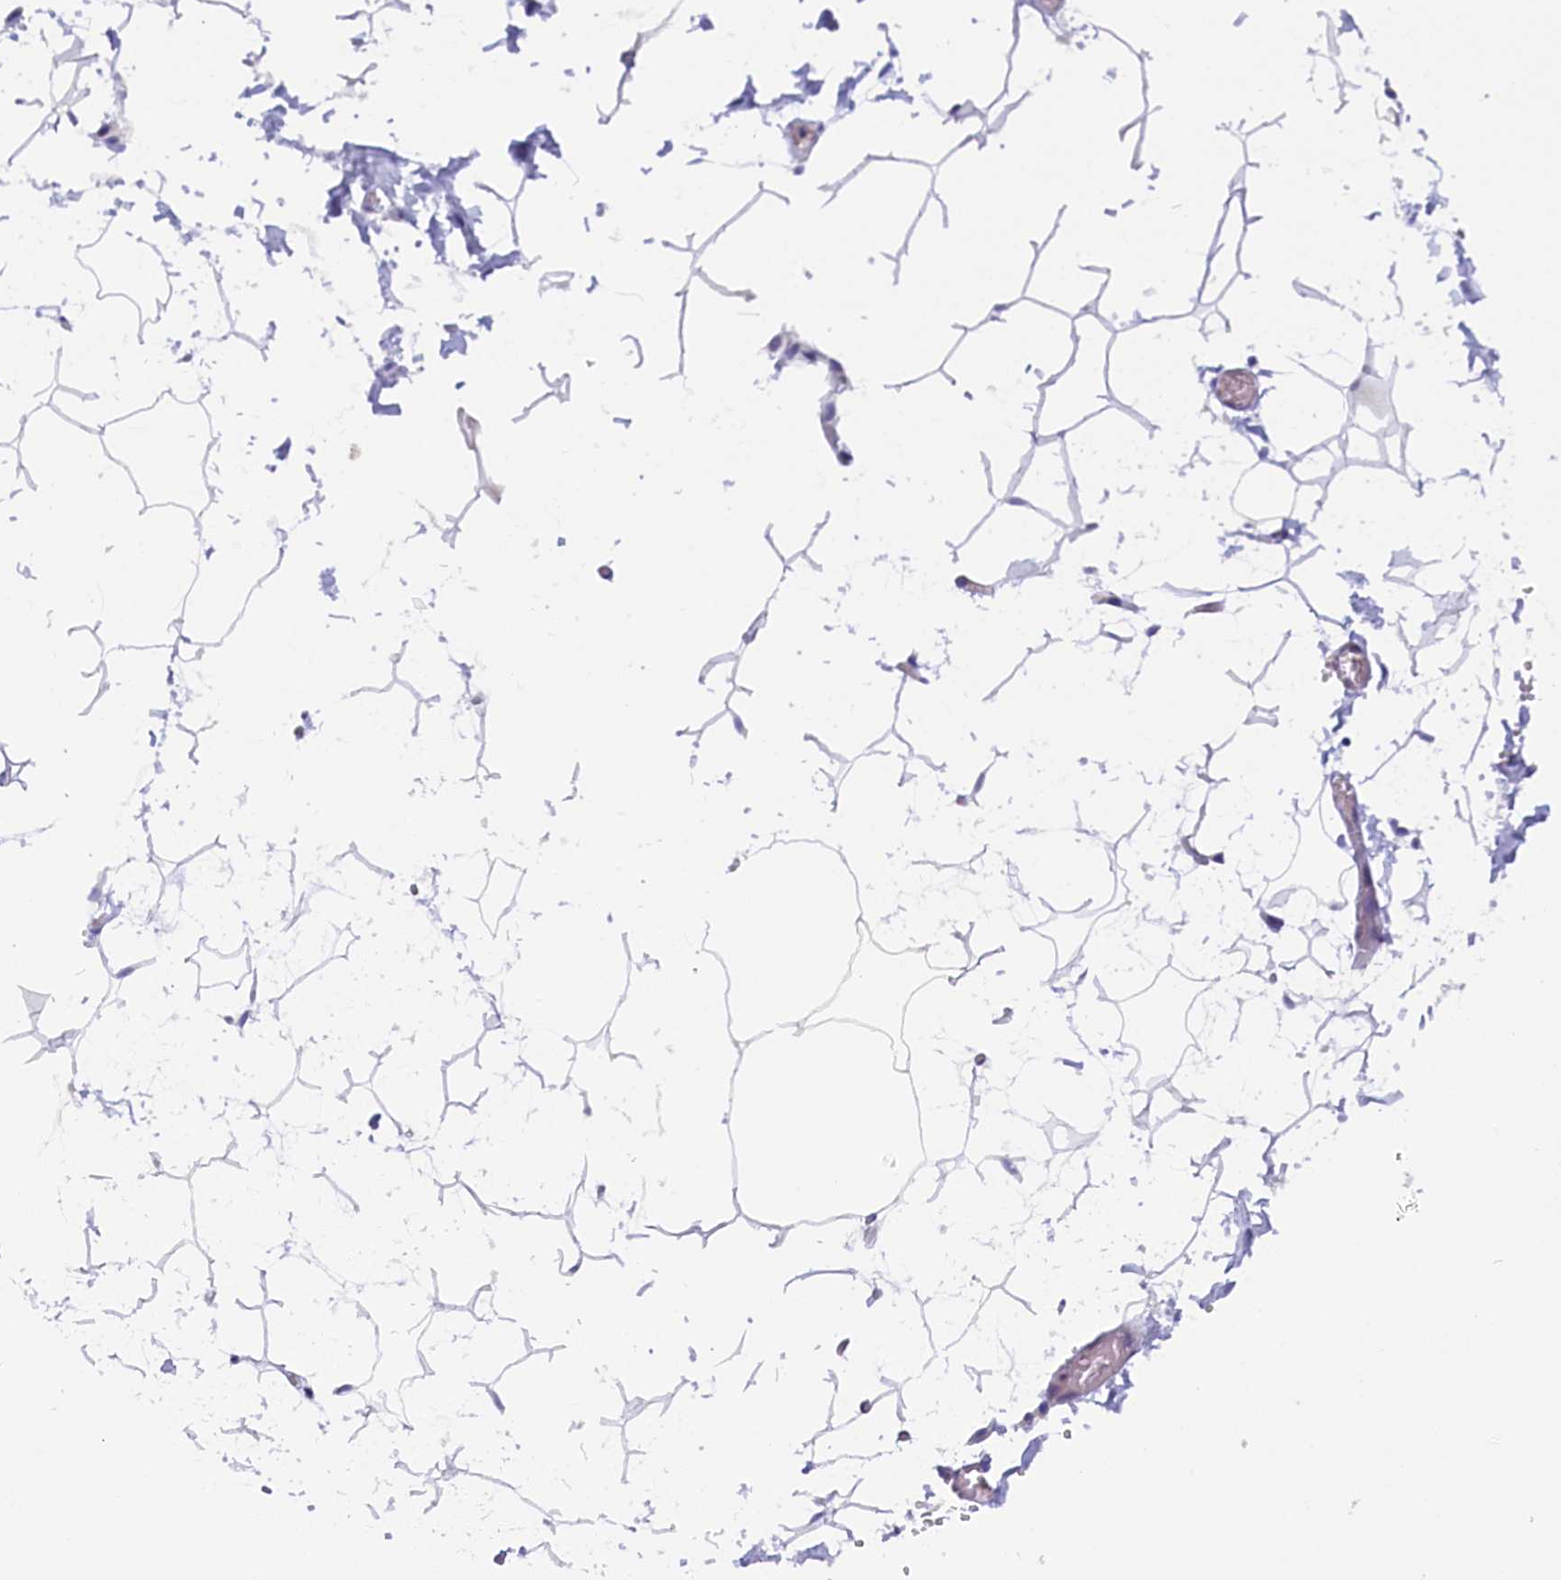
{"staining": {"intensity": "negative", "quantity": "none", "location": "none"}, "tissue": "adipose tissue", "cell_type": "Adipocytes", "image_type": "normal", "snomed": [{"axis": "morphology", "description": "Normal tissue, NOS"}, {"axis": "topography", "description": "Gallbladder"}, {"axis": "topography", "description": "Peripheral nerve tissue"}], "caption": "Immunohistochemistry (IHC) micrograph of normal adipose tissue stained for a protein (brown), which displays no positivity in adipocytes.", "gene": "RTTN", "patient": {"sex": "male", "age": 38}}